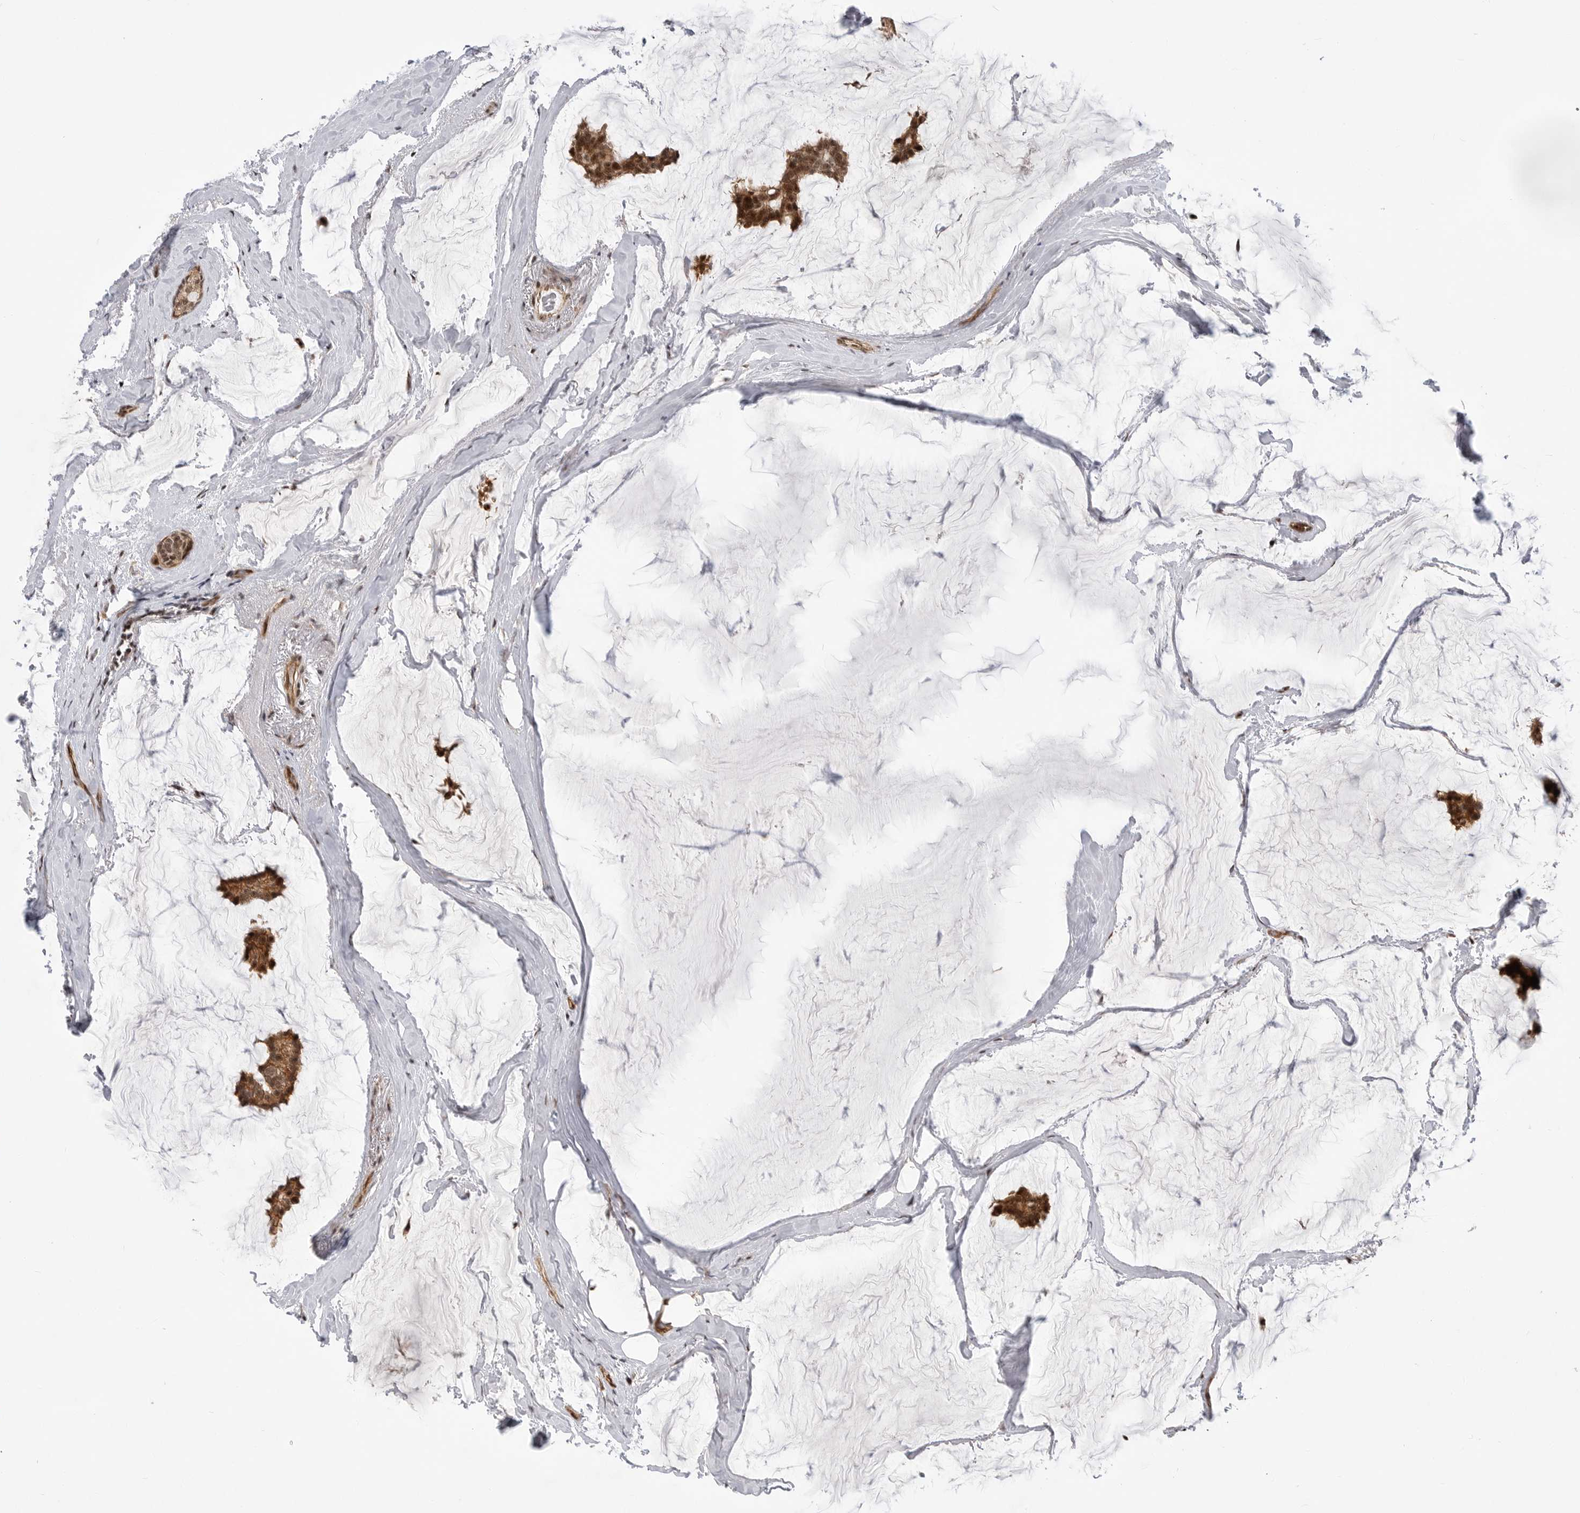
{"staining": {"intensity": "strong", "quantity": ">75%", "location": "cytoplasmic/membranous,nuclear"}, "tissue": "breast cancer", "cell_type": "Tumor cells", "image_type": "cancer", "snomed": [{"axis": "morphology", "description": "Duct carcinoma"}, {"axis": "topography", "description": "Breast"}], "caption": "Immunohistochemistry (IHC) photomicrograph of infiltrating ductal carcinoma (breast) stained for a protein (brown), which demonstrates high levels of strong cytoplasmic/membranous and nuclear positivity in approximately >75% of tumor cells.", "gene": "GPATCH2", "patient": {"sex": "female", "age": 93}}